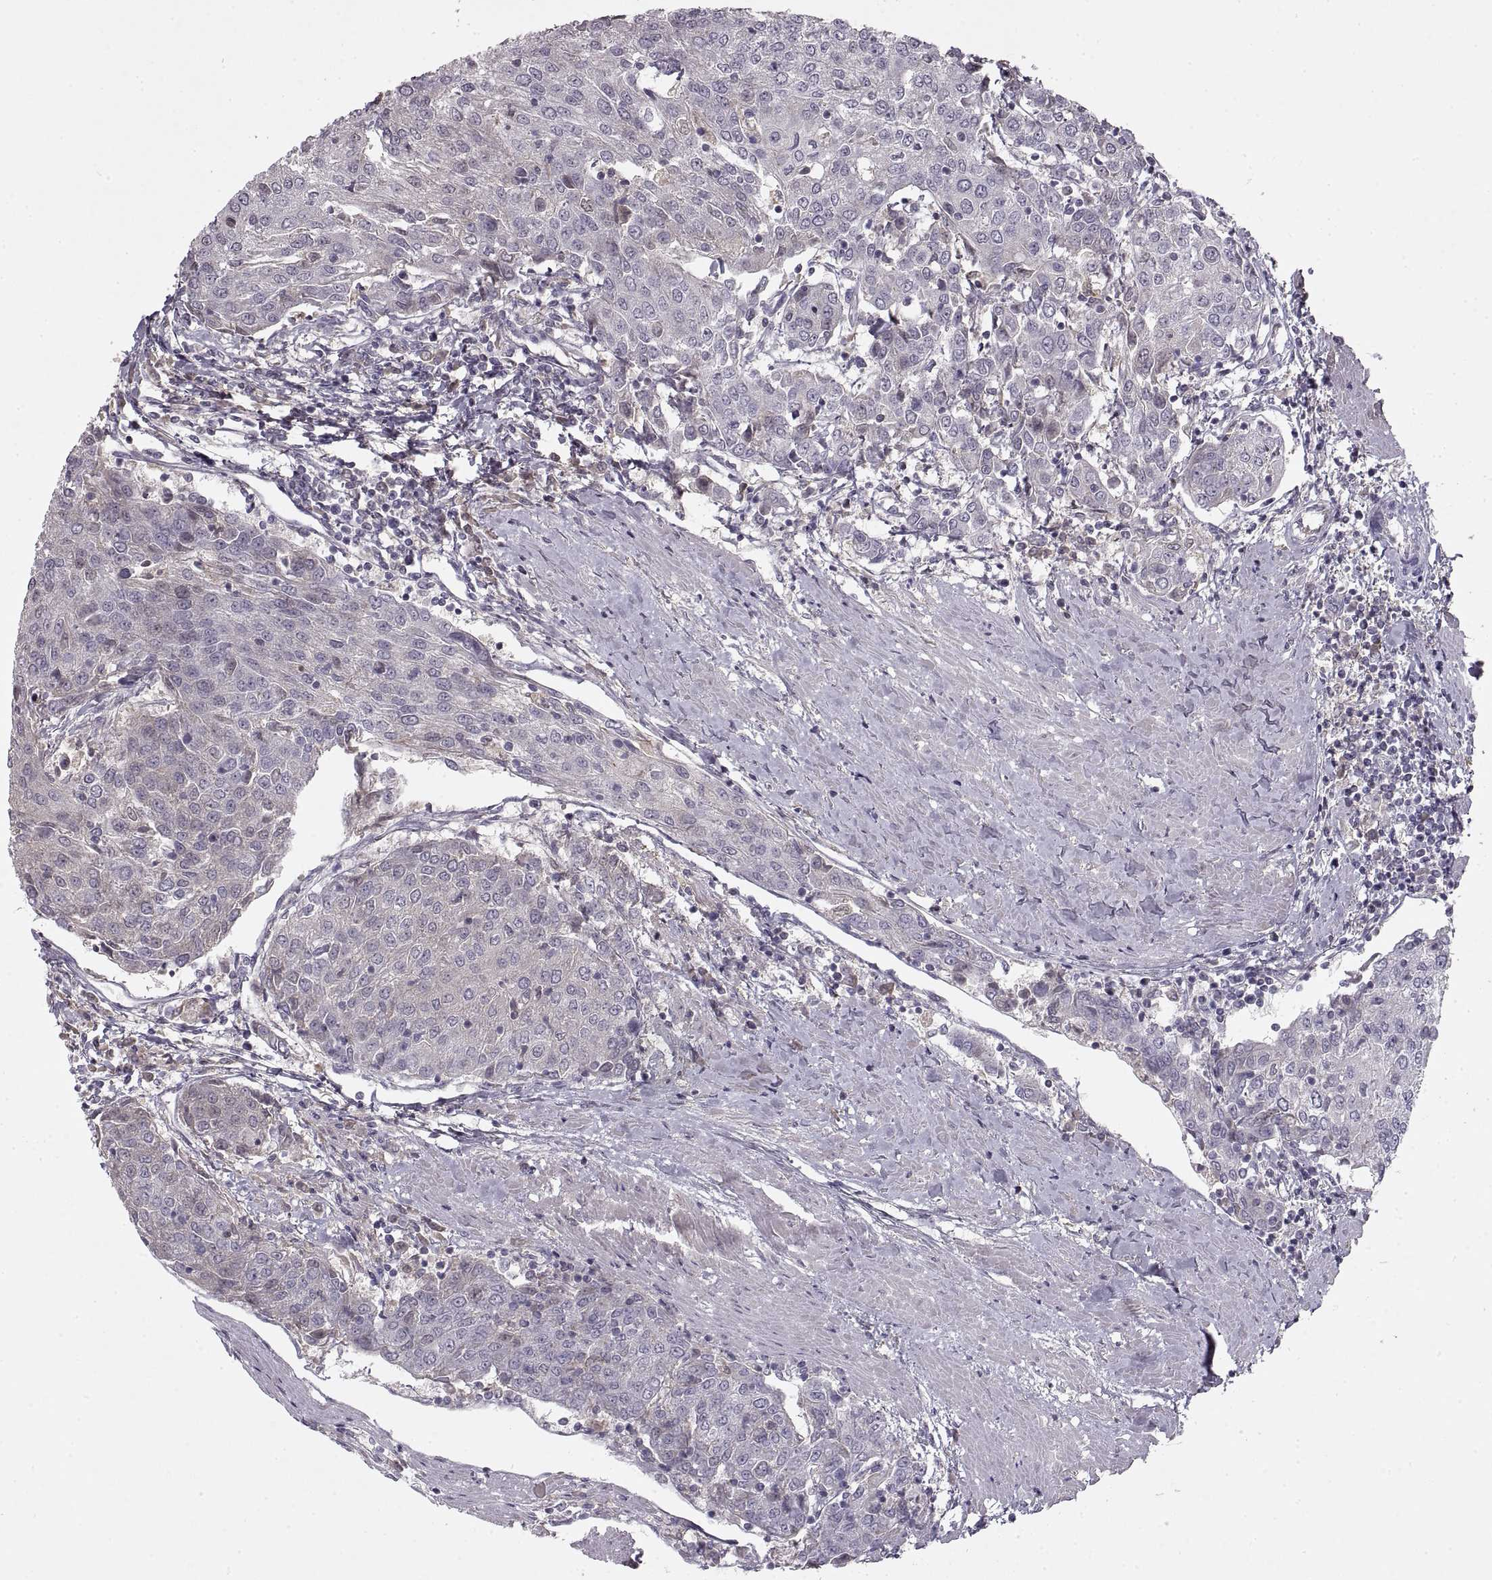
{"staining": {"intensity": "negative", "quantity": "none", "location": "none"}, "tissue": "urothelial cancer", "cell_type": "Tumor cells", "image_type": "cancer", "snomed": [{"axis": "morphology", "description": "Urothelial carcinoma, High grade"}, {"axis": "topography", "description": "Urinary bladder"}], "caption": "Photomicrograph shows no significant protein staining in tumor cells of urothelial carcinoma (high-grade).", "gene": "ADAM11", "patient": {"sex": "female", "age": 85}}